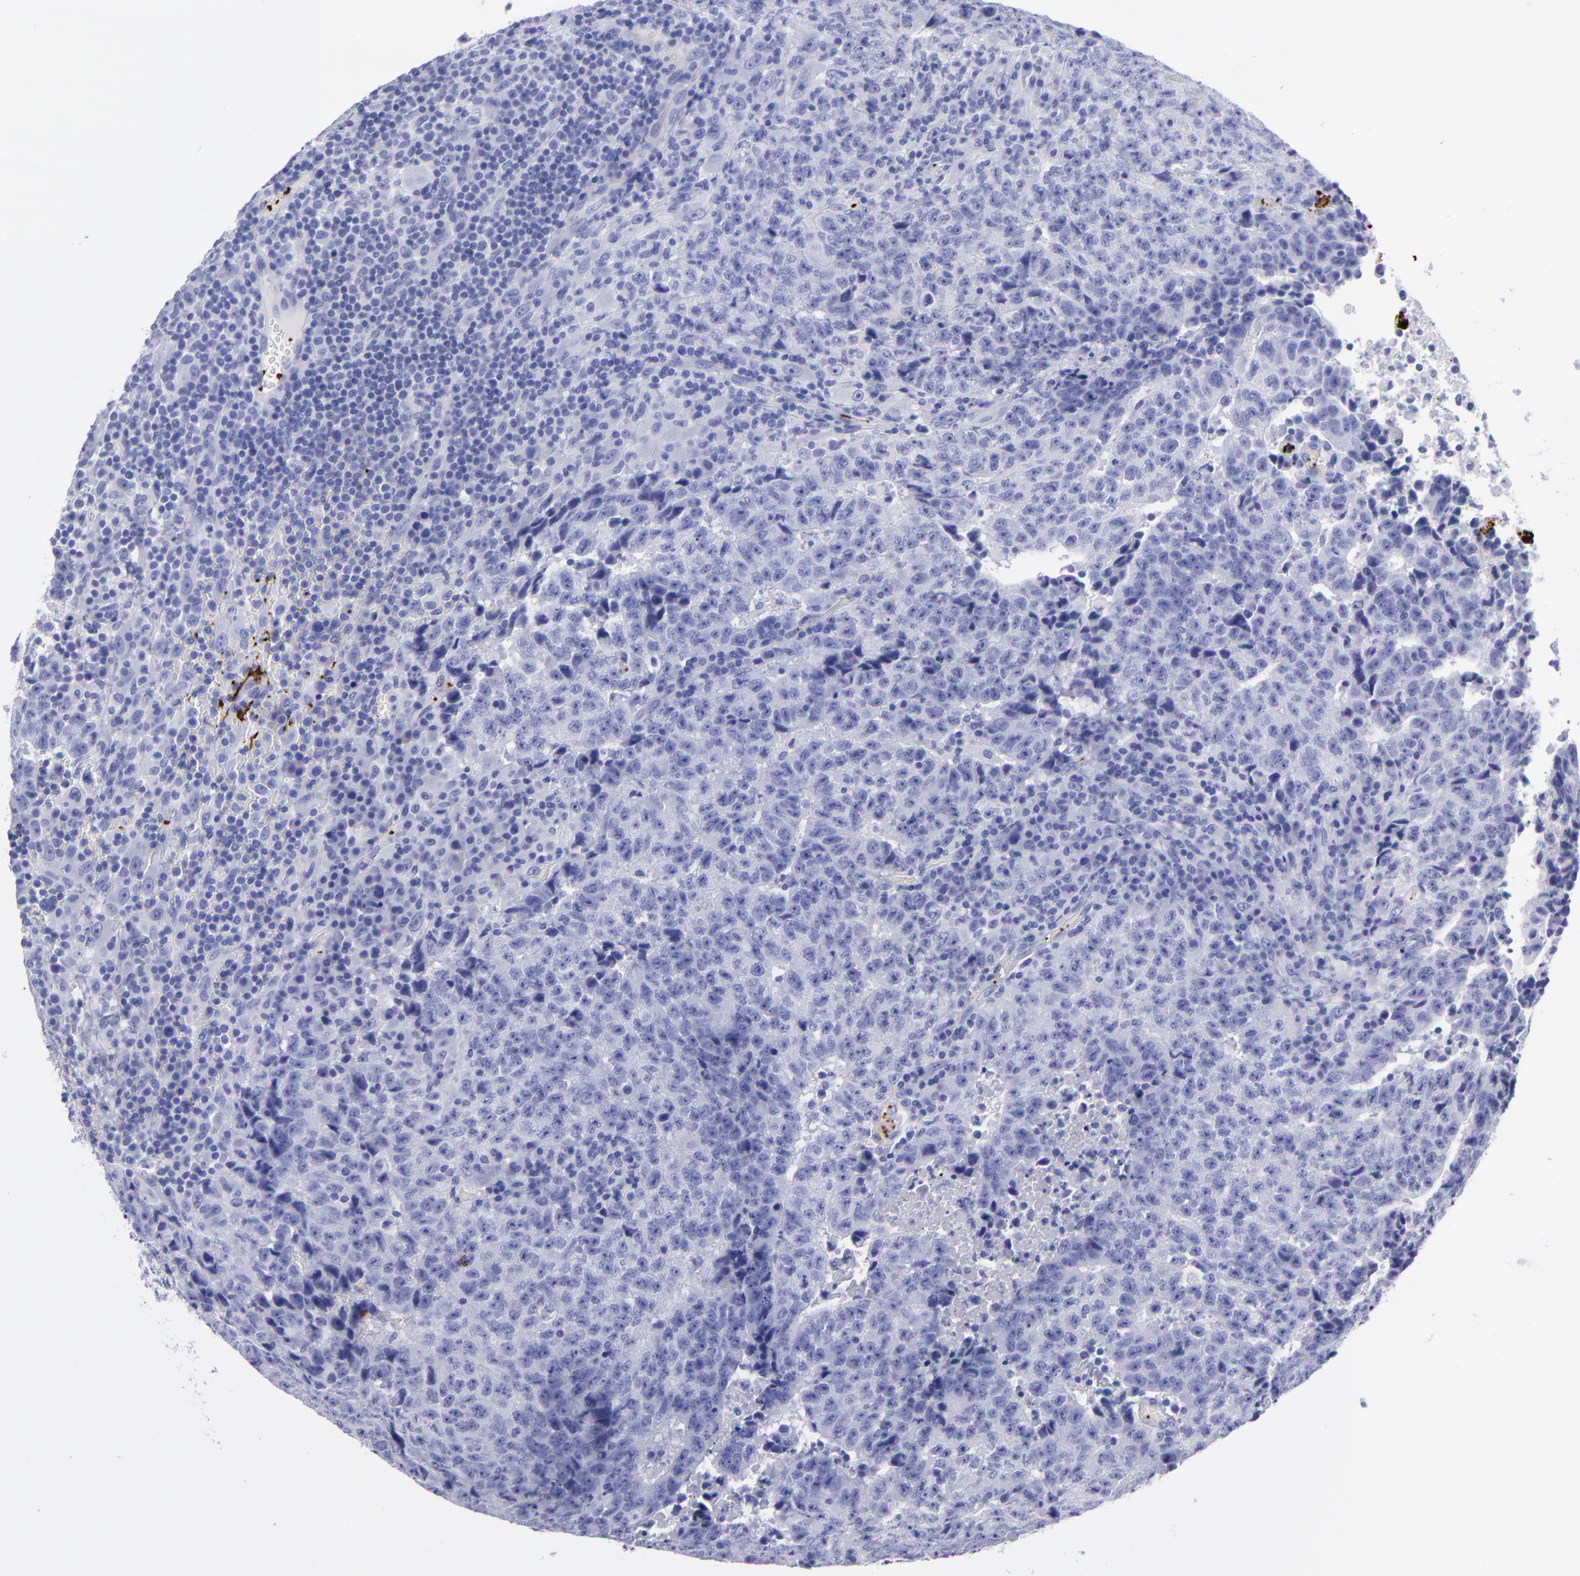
{"staining": {"intensity": "negative", "quantity": "none", "location": "none"}, "tissue": "testis cancer", "cell_type": "Tumor cells", "image_type": "cancer", "snomed": [{"axis": "morphology", "description": "Necrosis, NOS"}, {"axis": "morphology", "description": "Carcinoma, Embryonal, NOS"}, {"axis": "topography", "description": "Testis"}], "caption": "An image of human embryonal carcinoma (testis) is negative for staining in tumor cells.", "gene": "EFCAB13", "patient": {"sex": "male", "age": 19}}